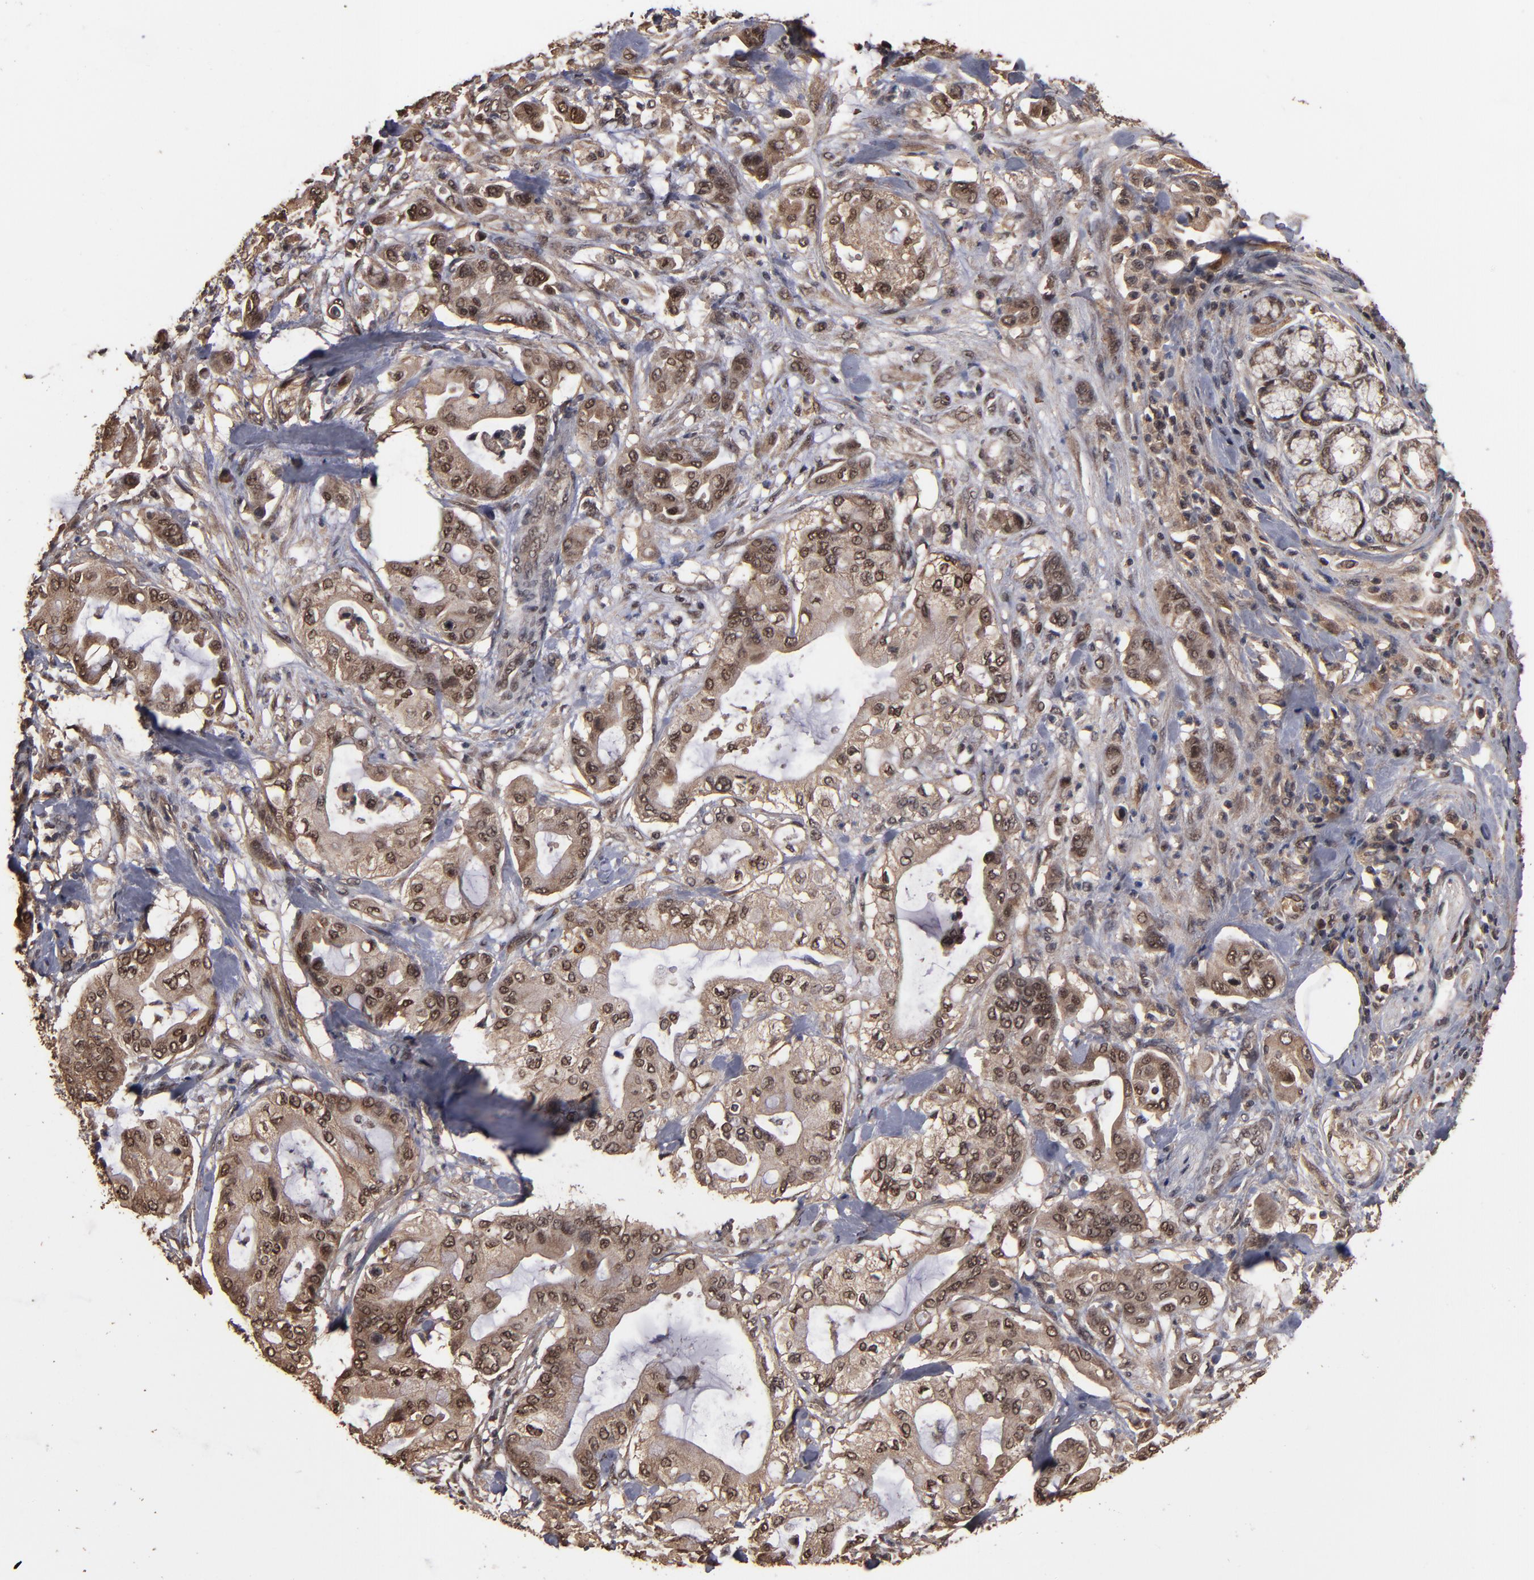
{"staining": {"intensity": "weak", "quantity": ">75%", "location": "cytoplasmic/membranous,nuclear"}, "tissue": "pancreatic cancer", "cell_type": "Tumor cells", "image_type": "cancer", "snomed": [{"axis": "morphology", "description": "Adenocarcinoma, NOS"}, {"axis": "morphology", "description": "Adenocarcinoma, metastatic, NOS"}, {"axis": "topography", "description": "Lymph node"}, {"axis": "topography", "description": "Pancreas"}, {"axis": "topography", "description": "Duodenum"}], "caption": "This is a photomicrograph of immunohistochemistry (IHC) staining of pancreatic cancer, which shows weak expression in the cytoplasmic/membranous and nuclear of tumor cells.", "gene": "NXF2B", "patient": {"sex": "female", "age": 64}}